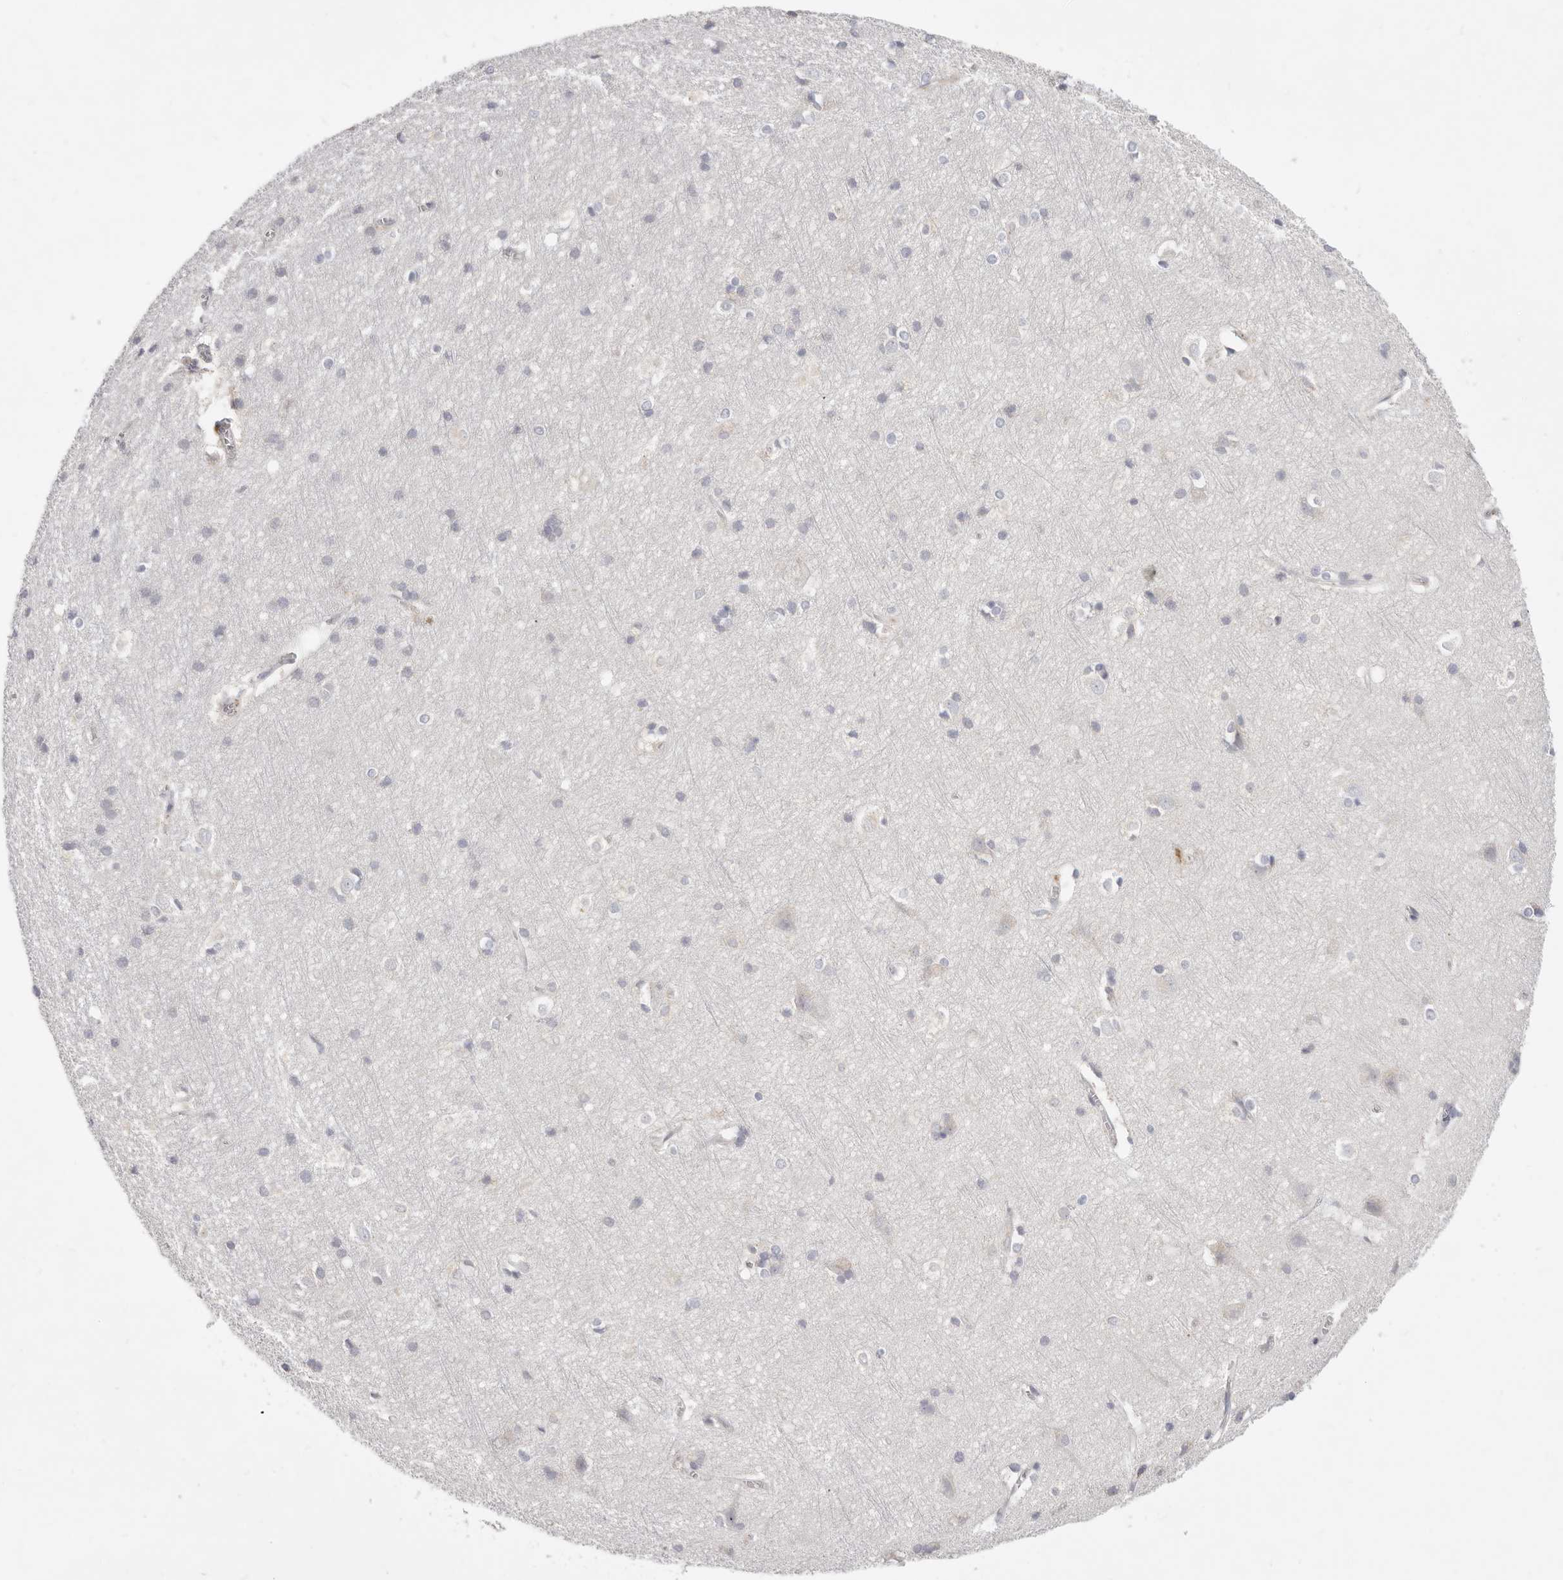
{"staining": {"intensity": "weak", "quantity": "25%-75%", "location": "cytoplasmic/membranous"}, "tissue": "cerebral cortex", "cell_type": "Endothelial cells", "image_type": "normal", "snomed": [{"axis": "morphology", "description": "Normal tissue, NOS"}, {"axis": "topography", "description": "Cerebral cortex"}], "caption": "A brown stain shows weak cytoplasmic/membranous positivity of a protein in endothelial cells of benign human cerebral cortex. (DAB = brown stain, brightfield microscopy at high magnification).", "gene": "TFB2M", "patient": {"sex": "male", "age": 54}}